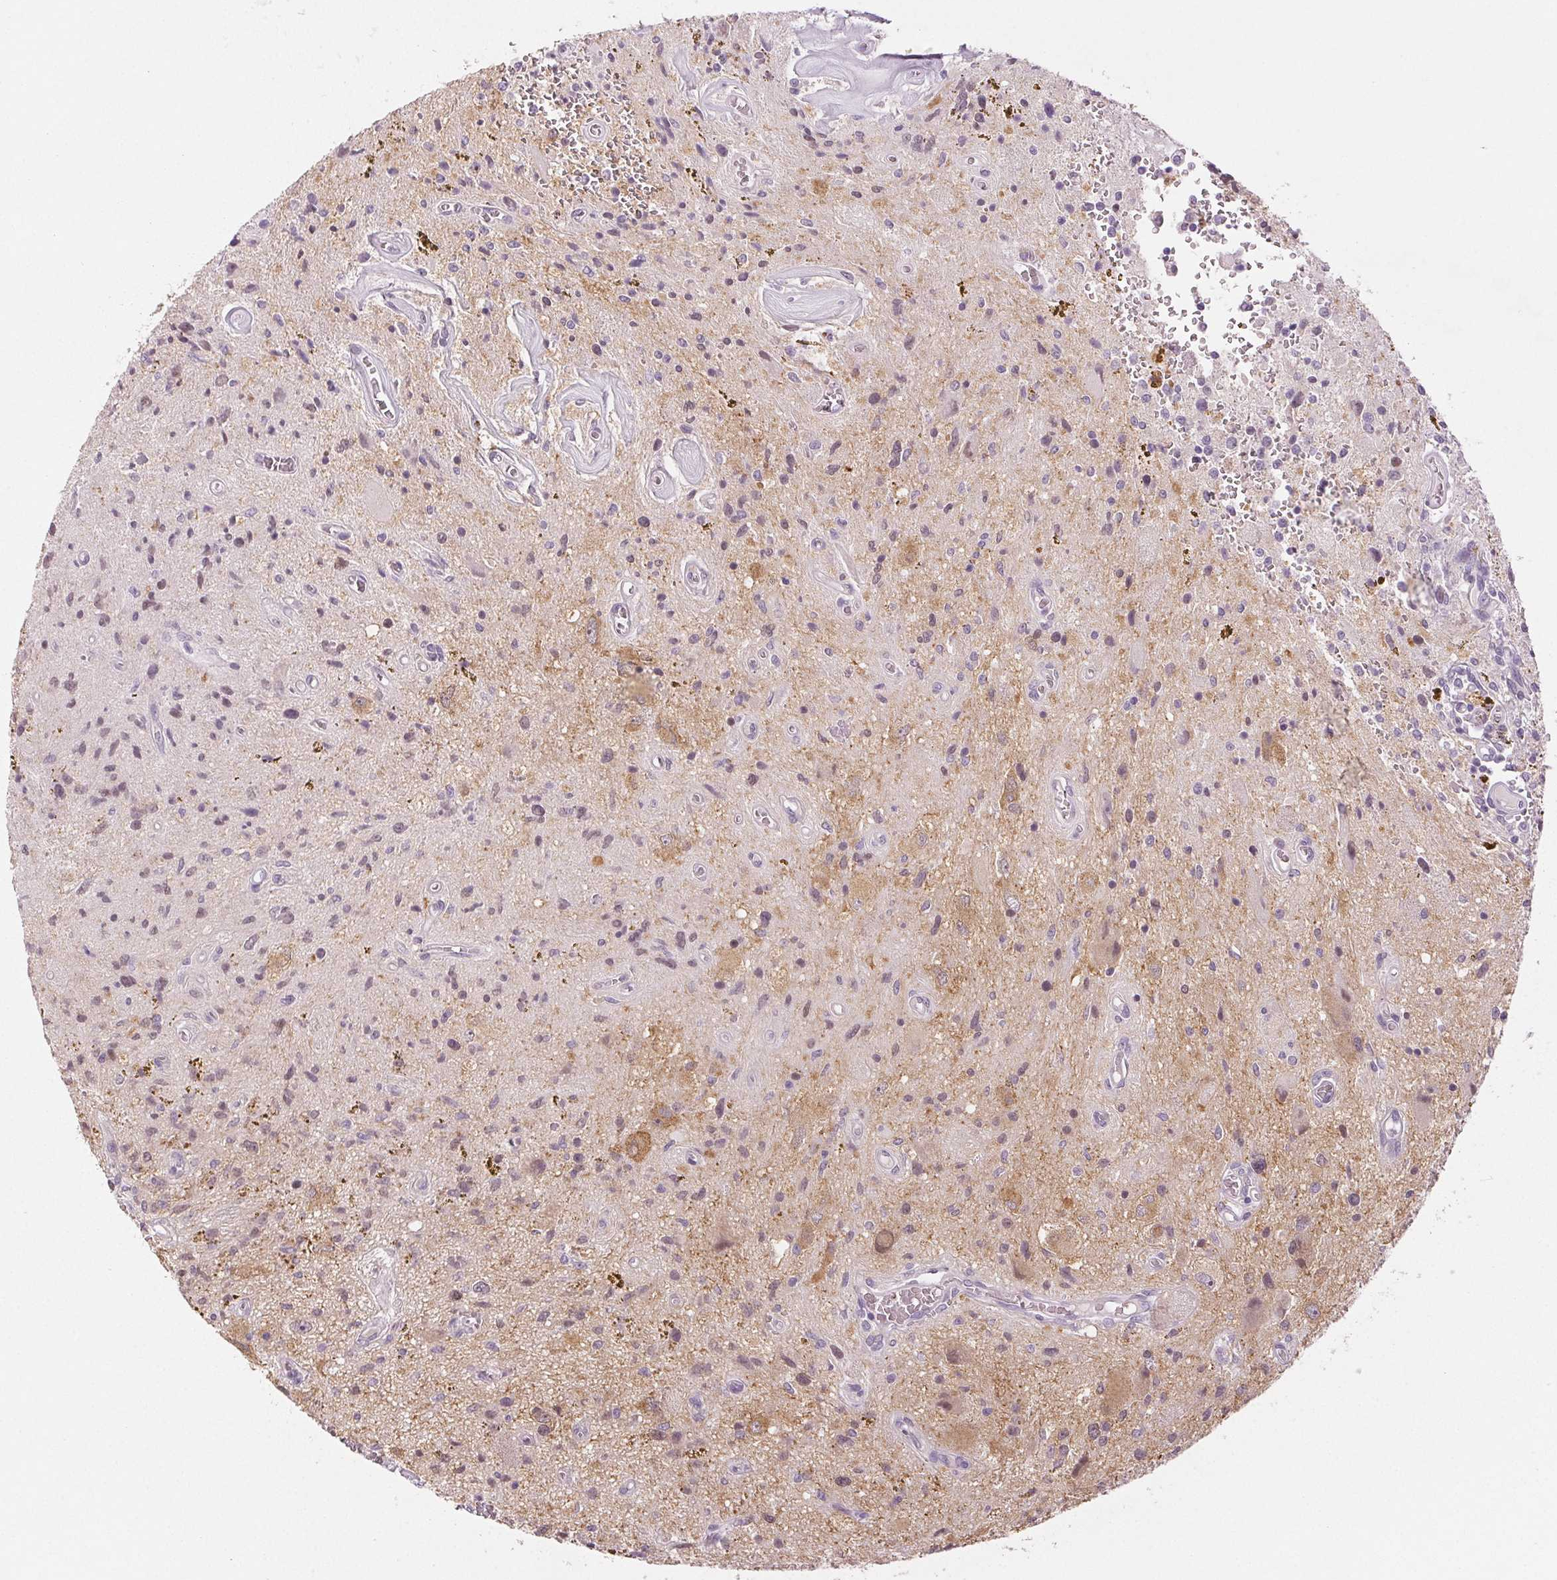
{"staining": {"intensity": "negative", "quantity": "none", "location": "none"}, "tissue": "glioma", "cell_type": "Tumor cells", "image_type": "cancer", "snomed": [{"axis": "morphology", "description": "Glioma, malignant, Low grade"}, {"axis": "topography", "description": "Cerebellum"}], "caption": "Protein analysis of low-grade glioma (malignant) shows no significant expression in tumor cells. Nuclei are stained in blue.", "gene": "DNAJC6", "patient": {"sex": "female", "age": 14}}